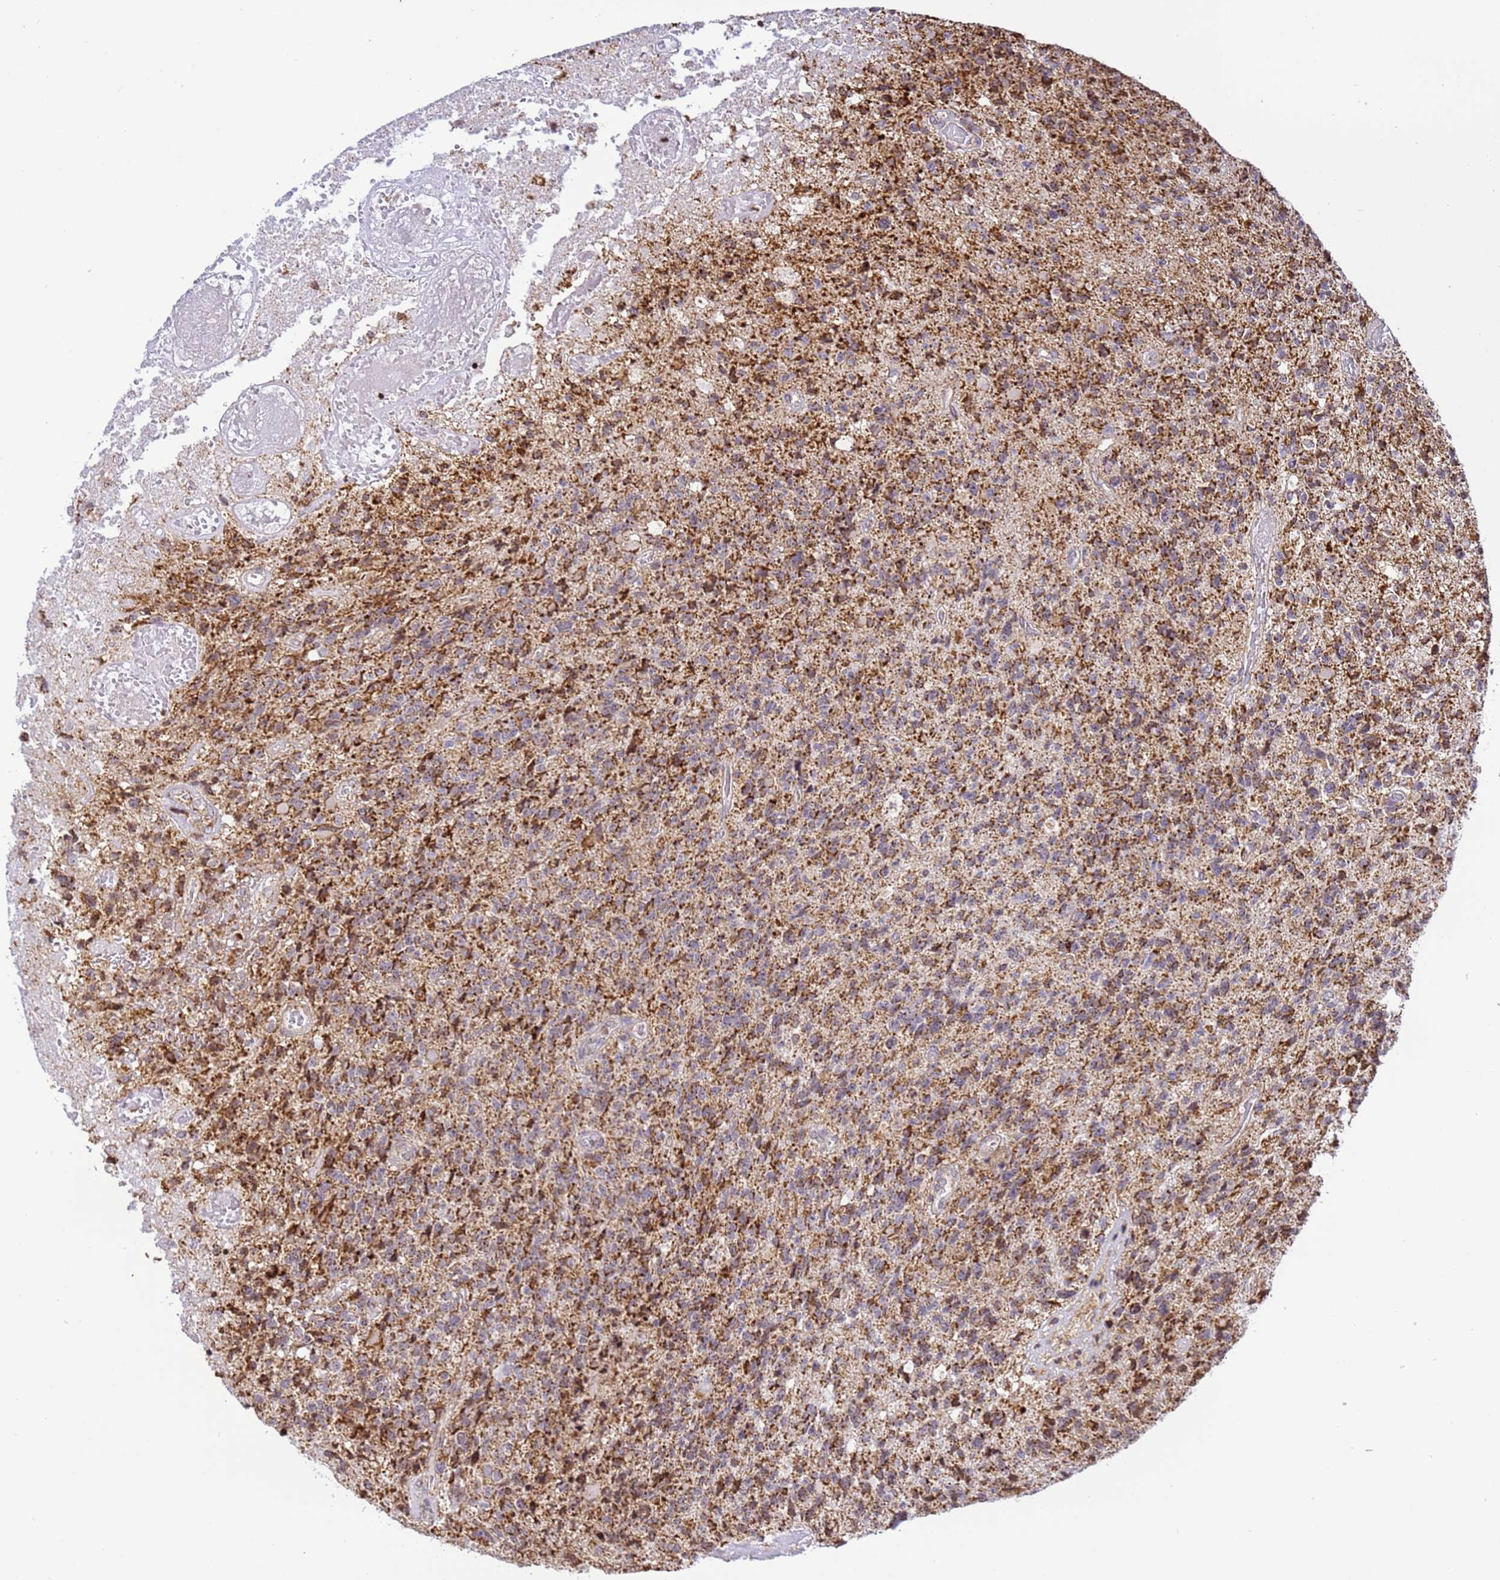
{"staining": {"intensity": "strong", "quantity": "25%-75%", "location": "cytoplasmic/membranous"}, "tissue": "glioma", "cell_type": "Tumor cells", "image_type": "cancer", "snomed": [{"axis": "morphology", "description": "Glioma, malignant, High grade"}, {"axis": "topography", "description": "Brain"}], "caption": "Immunohistochemistry (IHC) (DAB) staining of human high-grade glioma (malignant) demonstrates strong cytoplasmic/membranous protein positivity in approximately 25%-75% of tumor cells.", "gene": "HSPE1", "patient": {"sex": "male", "age": 76}}